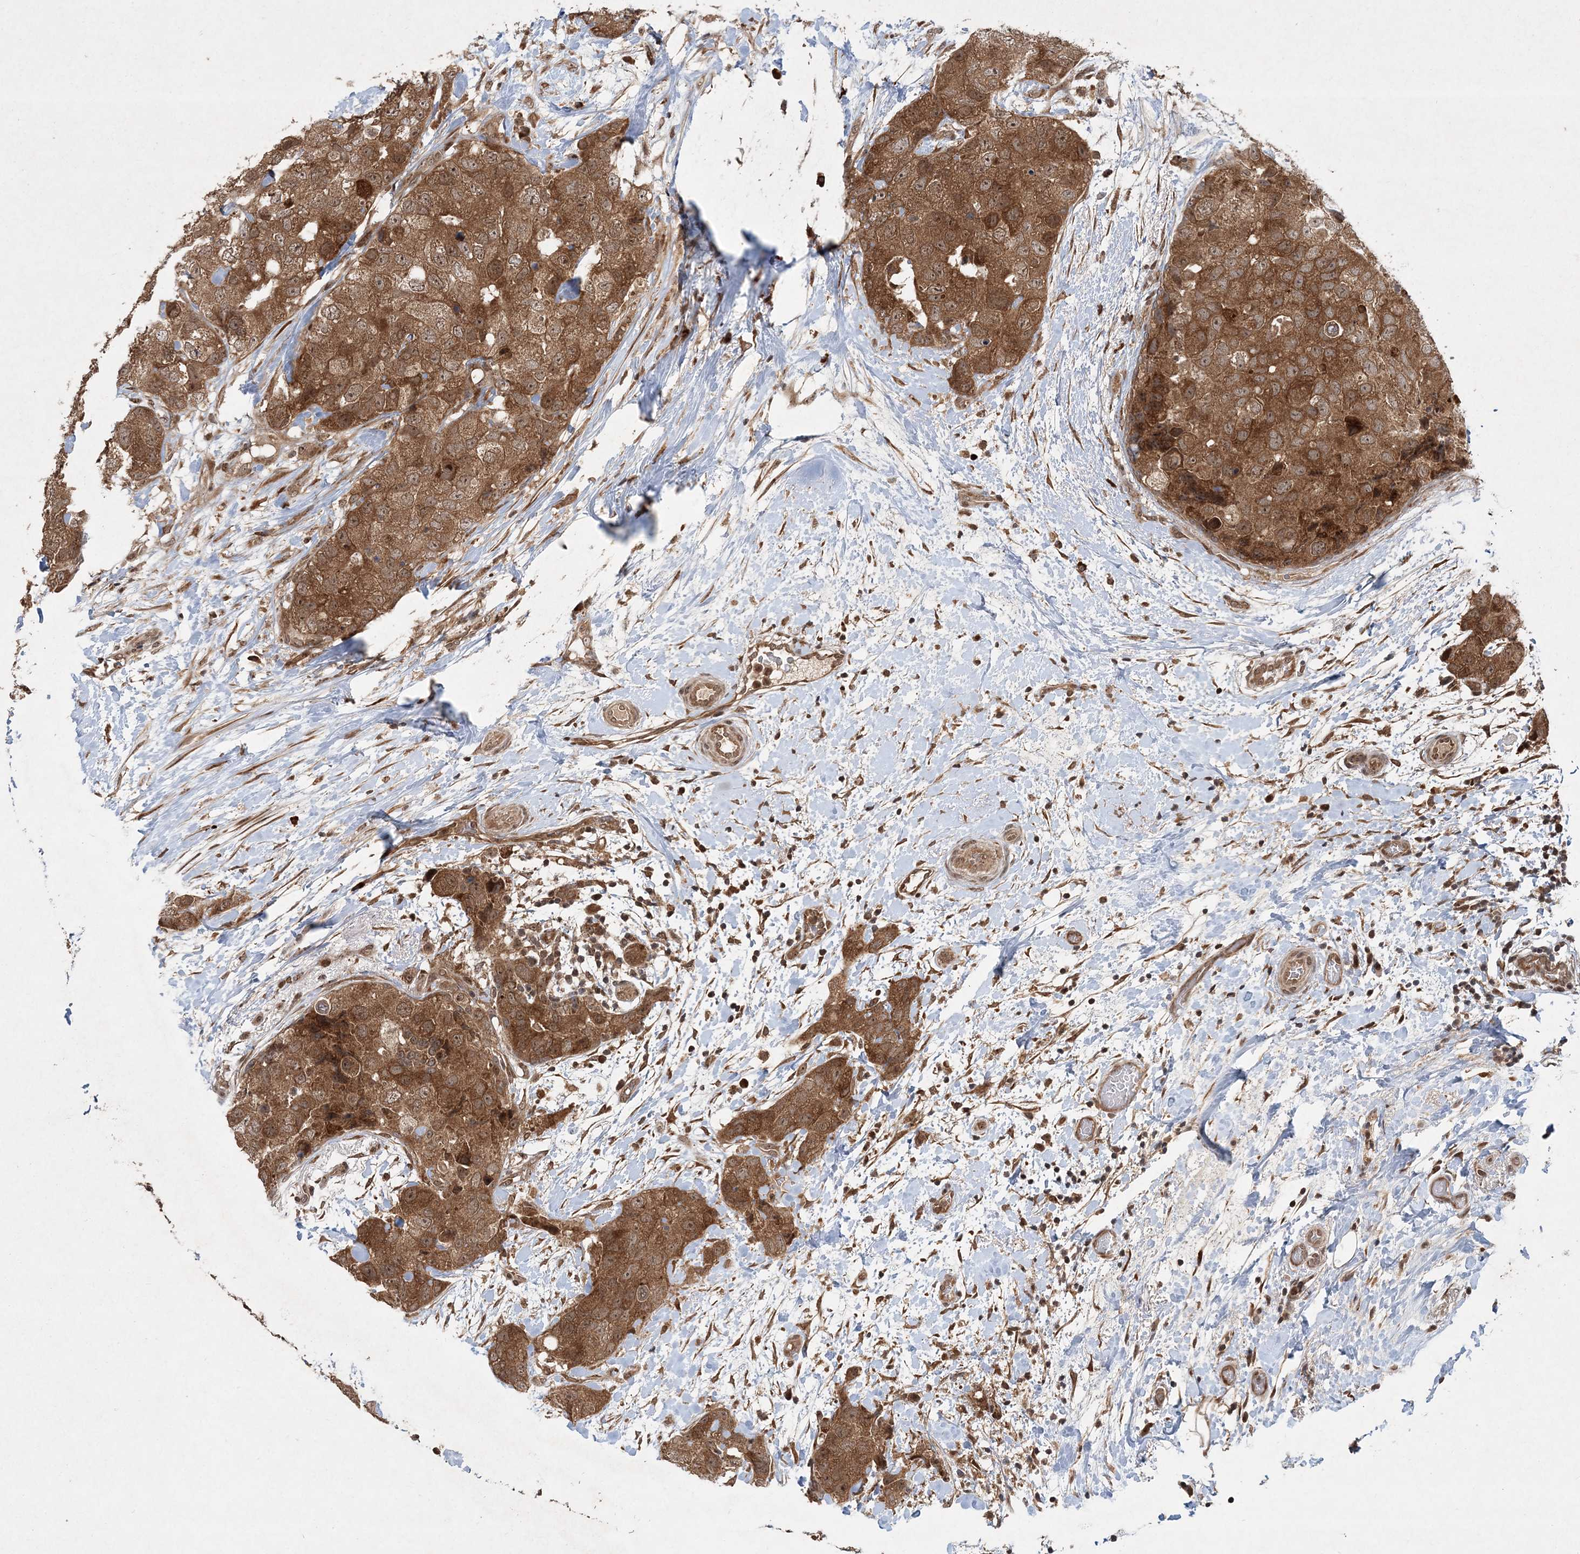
{"staining": {"intensity": "moderate", "quantity": ">75%", "location": "cytoplasmic/membranous,nuclear"}, "tissue": "breast cancer", "cell_type": "Tumor cells", "image_type": "cancer", "snomed": [{"axis": "morphology", "description": "Duct carcinoma"}, {"axis": "topography", "description": "Breast"}], "caption": "Immunohistochemistry (DAB (3,3'-diaminobenzidine)) staining of breast intraductal carcinoma exhibits moderate cytoplasmic/membranous and nuclear protein expression in about >75% of tumor cells.", "gene": "UBR3", "patient": {"sex": "female", "age": 62}}